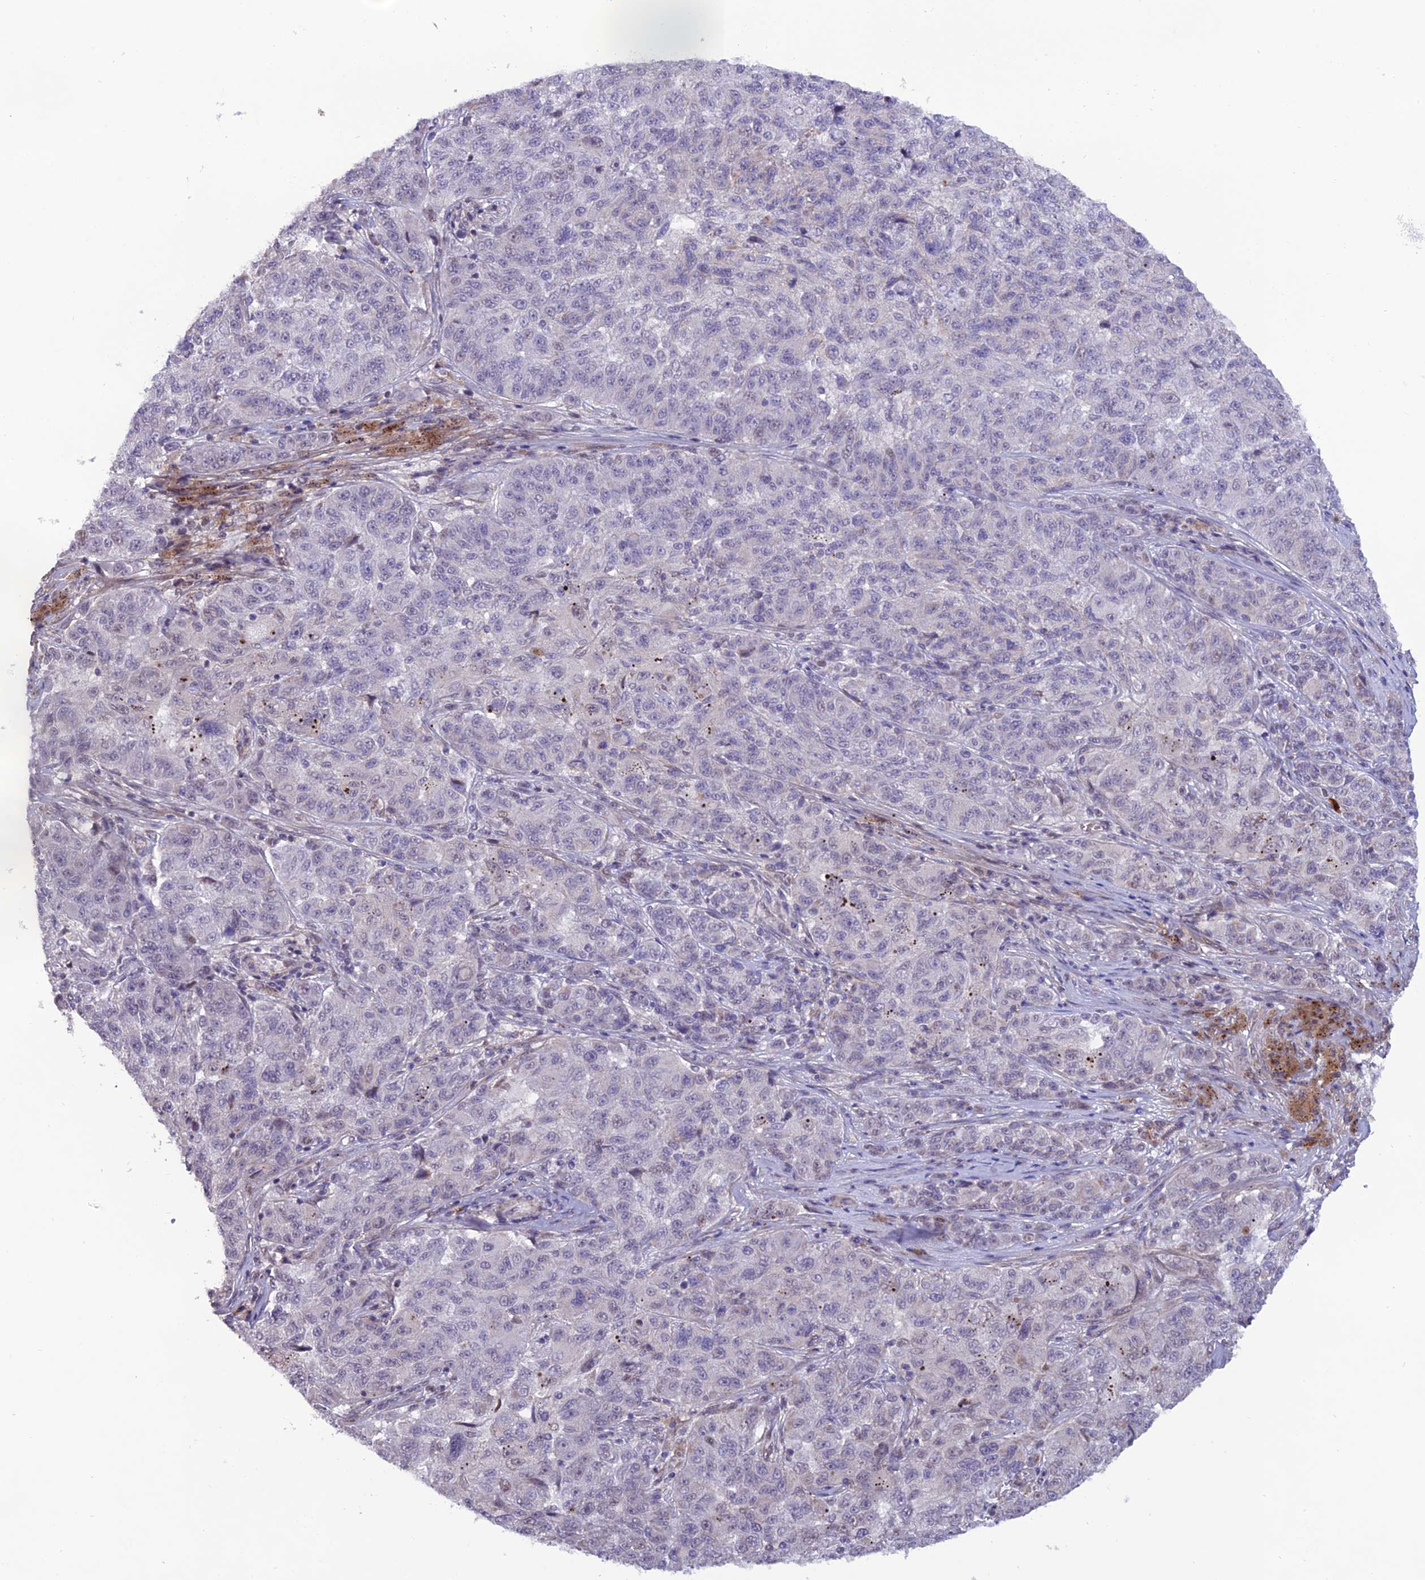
{"staining": {"intensity": "negative", "quantity": "none", "location": "none"}, "tissue": "melanoma", "cell_type": "Tumor cells", "image_type": "cancer", "snomed": [{"axis": "morphology", "description": "Malignant melanoma, NOS"}, {"axis": "topography", "description": "Skin"}], "caption": "Immunohistochemistry image of malignant melanoma stained for a protein (brown), which reveals no expression in tumor cells.", "gene": "COL6A6", "patient": {"sex": "male", "age": 53}}